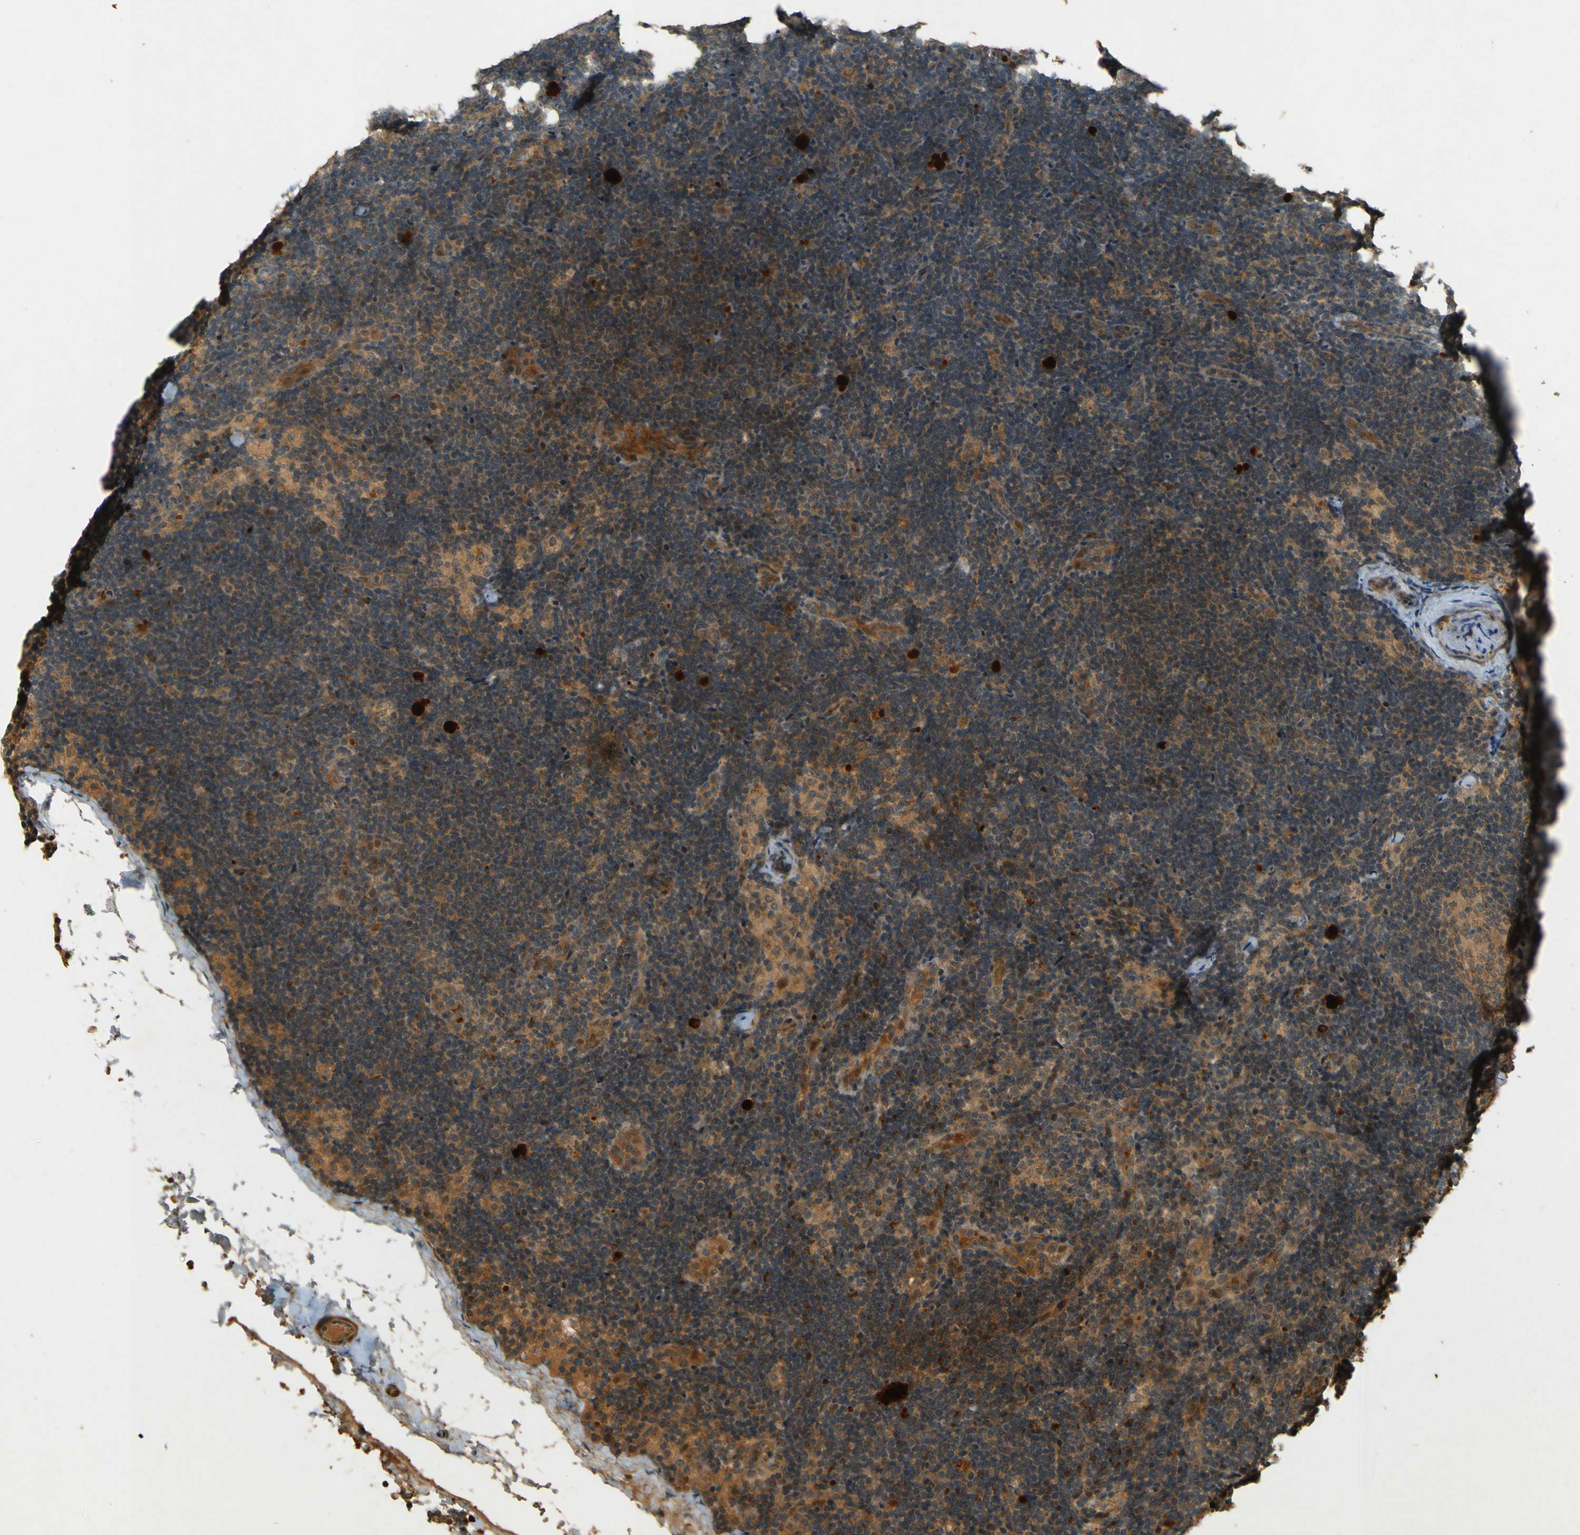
{"staining": {"intensity": "weak", "quantity": "25%-75%", "location": "cytoplasmic/membranous"}, "tissue": "lymph node", "cell_type": "Germinal center cells", "image_type": "normal", "snomed": [{"axis": "morphology", "description": "Normal tissue, NOS"}, {"axis": "topography", "description": "Lymph node"}], "caption": "Immunohistochemistry (IHC) staining of normal lymph node, which displays low levels of weak cytoplasmic/membranous expression in approximately 25%-75% of germinal center cells indicating weak cytoplasmic/membranous protein expression. The staining was performed using DAB (brown) for protein detection and nuclei were counterstained in hematoxylin (blue).", "gene": "MPDZ", "patient": {"sex": "female", "age": 14}}